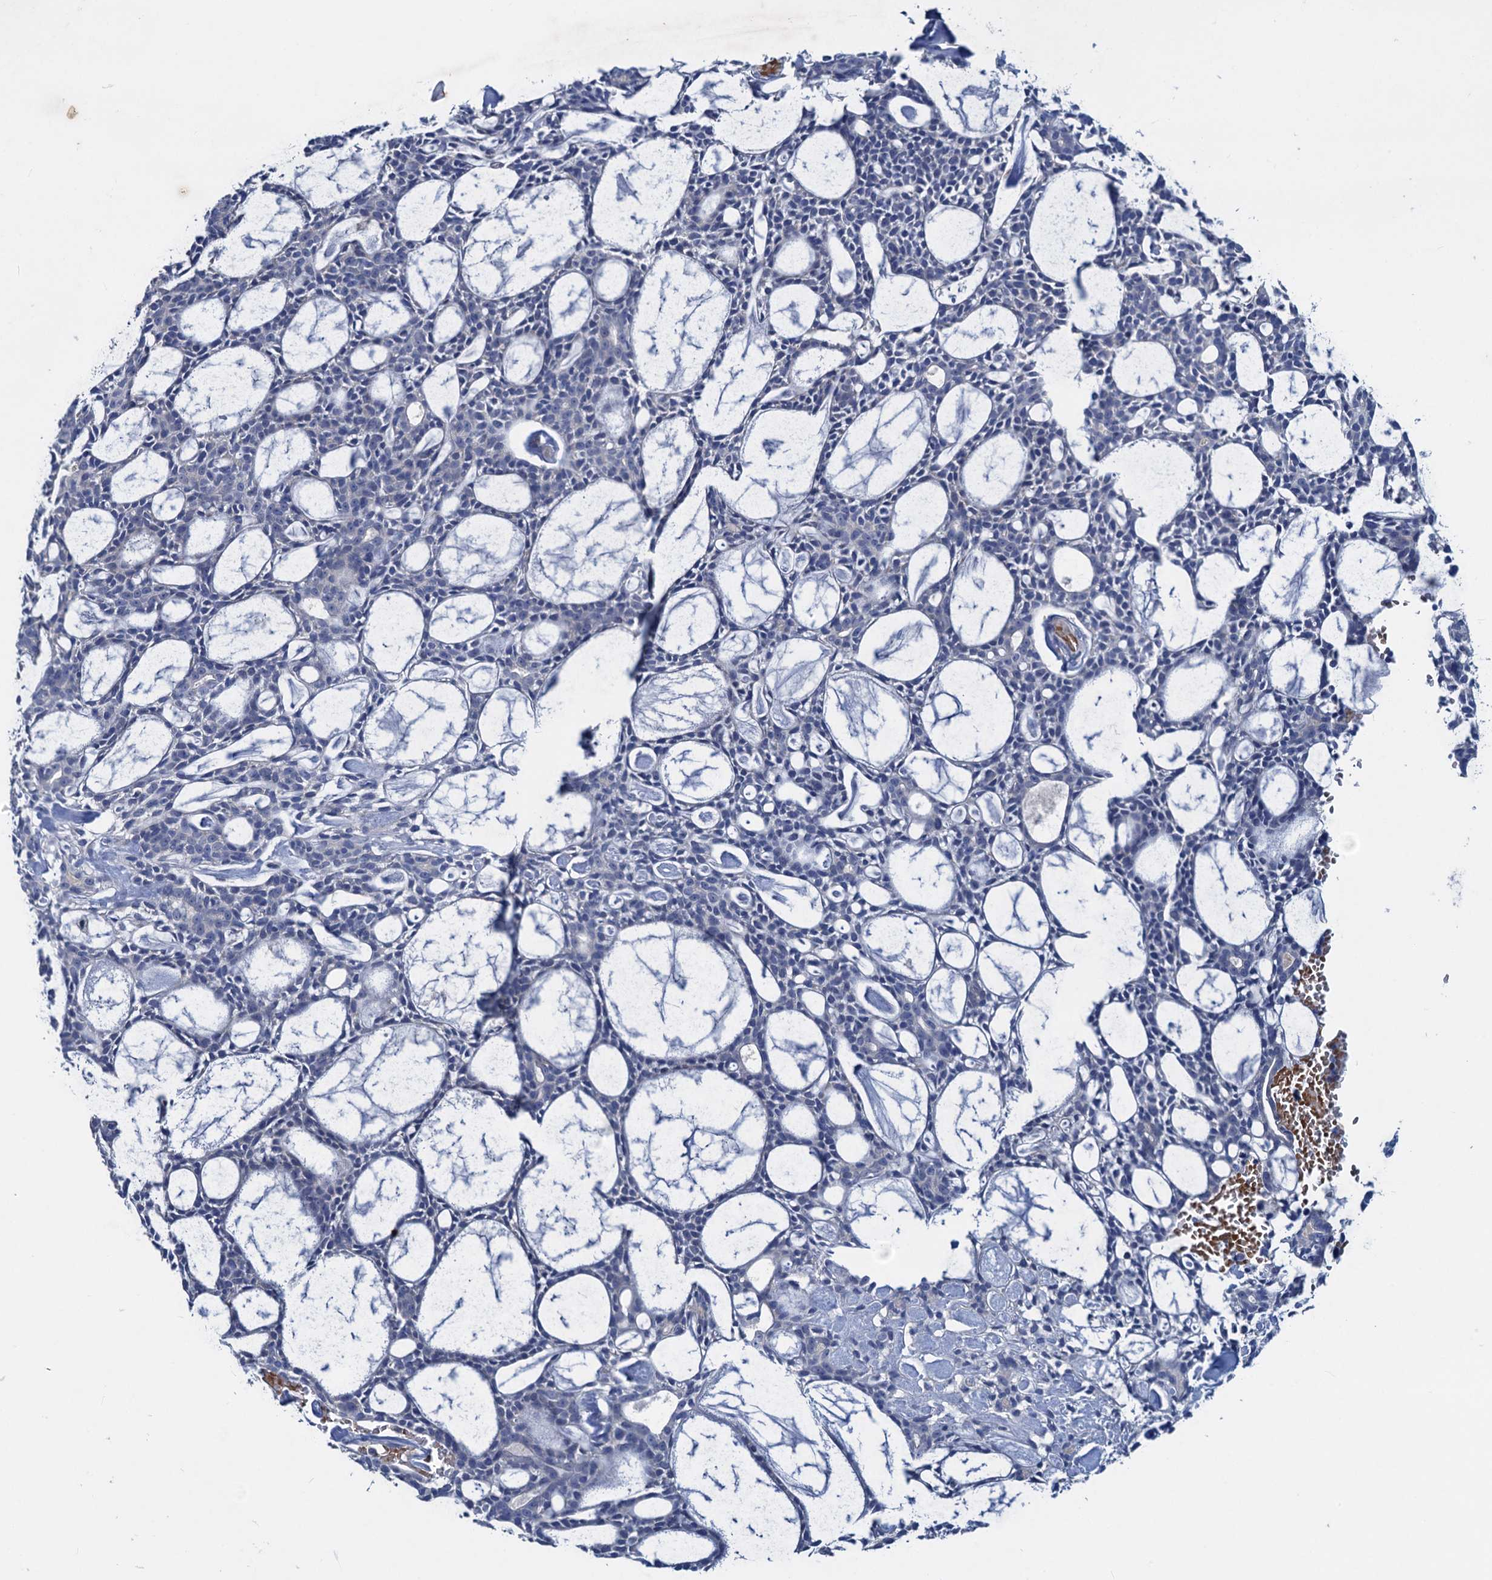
{"staining": {"intensity": "negative", "quantity": "none", "location": "none"}, "tissue": "head and neck cancer", "cell_type": "Tumor cells", "image_type": "cancer", "snomed": [{"axis": "morphology", "description": "Adenocarcinoma, NOS"}, {"axis": "topography", "description": "Salivary gland"}, {"axis": "topography", "description": "Head-Neck"}], "caption": "This is an immunohistochemistry photomicrograph of human adenocarcinoma (head and neck). There is no positivity in tumor cells.", "gene": "RTKN2", "patient": {"sex": "male", "age": 55}}